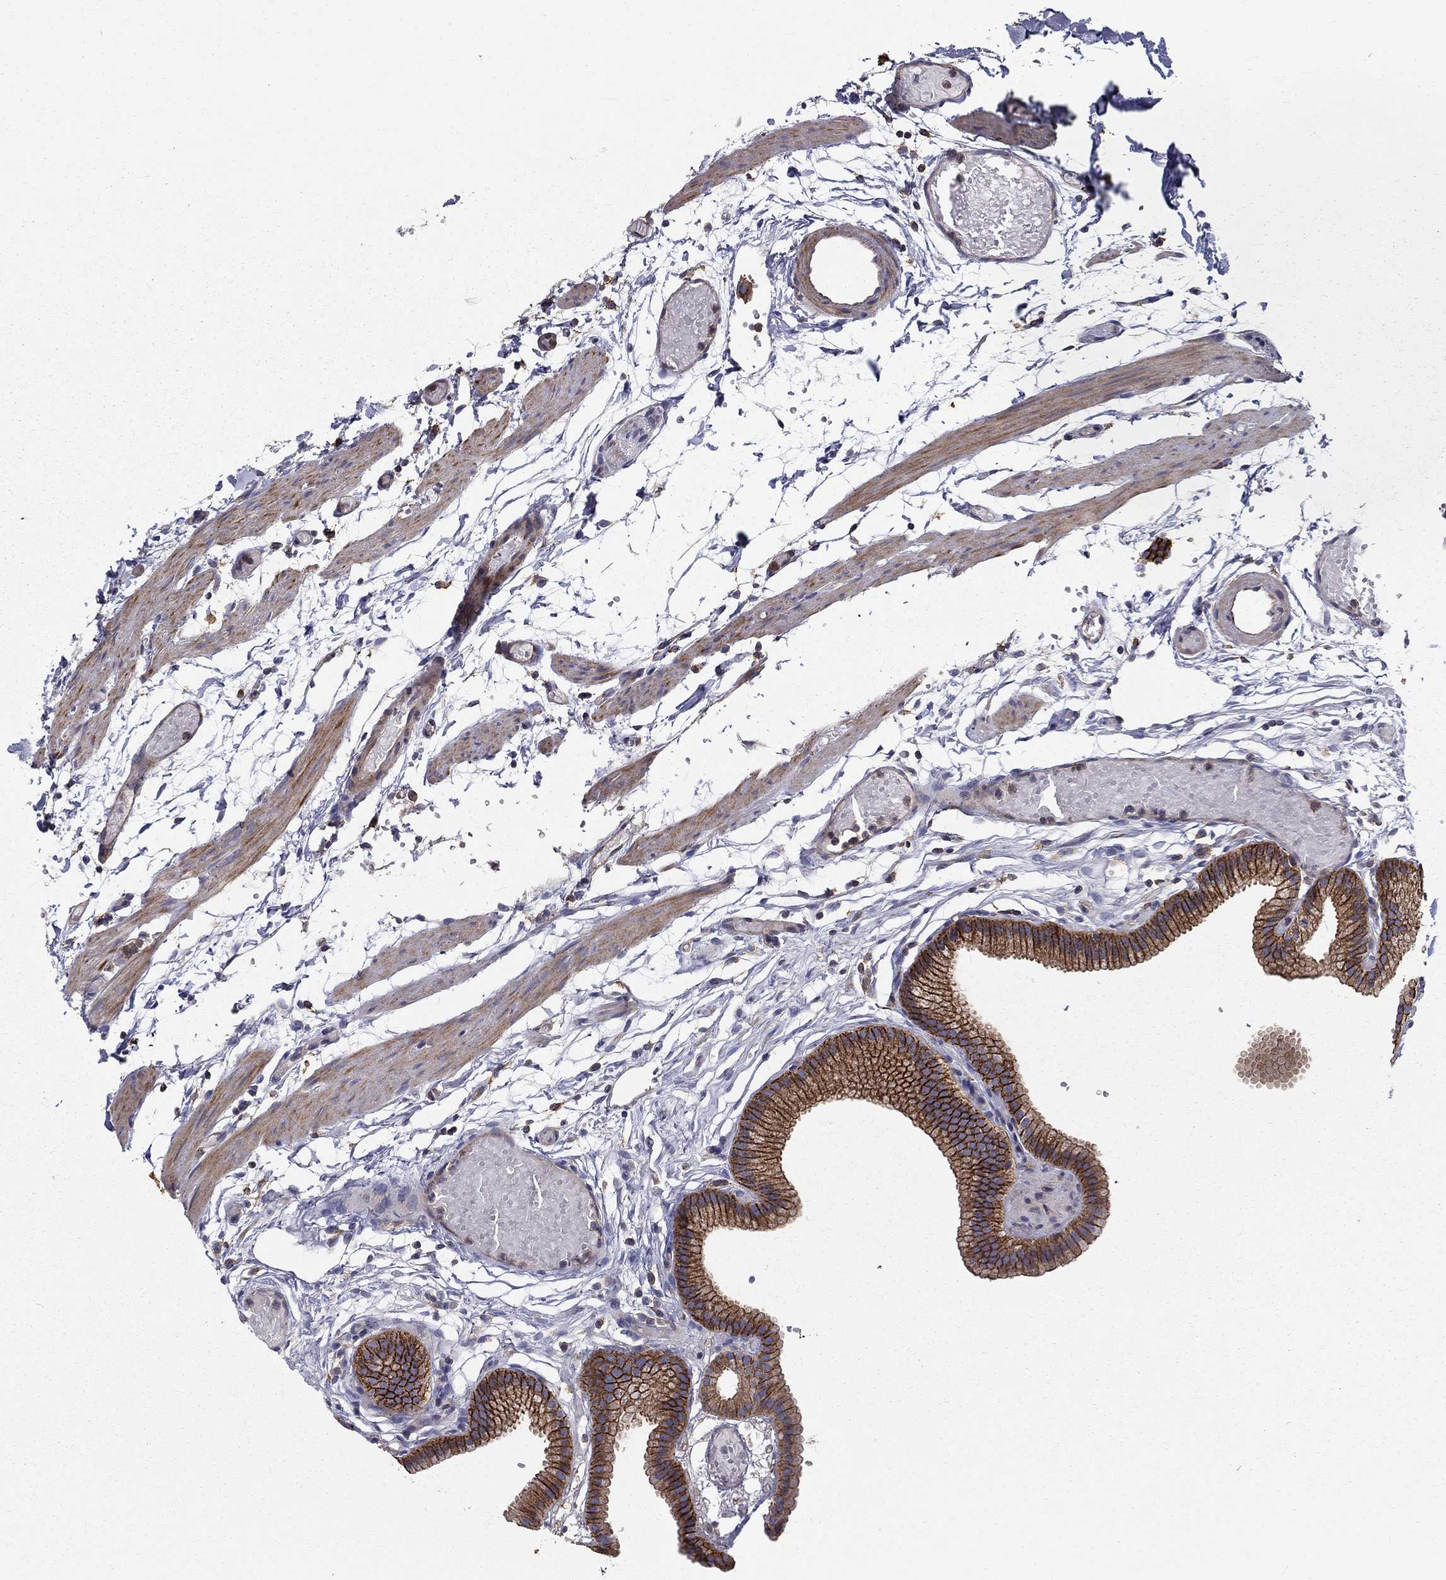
{"staining": {"intensity": "strong", "quantity": ">75%", "location": "cytoplasmic/membranous"}, "tissue": "gallbladder", "cell_type": "Glandular cells", "image_type": "normal", "snomed": [{"axis": "morphology", "description": "Normal tissue, NOS"}, {"axis": "topography", "description": "Gallbladder"}], "caption": "Immunohistochemistry histopathology image of benign gallbladder stained for a protein (brown), which displays high levels of strong cytoplasmic/membranous staining in about >75% of glandular cells.", "gene": "ALDH4A1", "patient": {"sex": "female", "age": 45}}